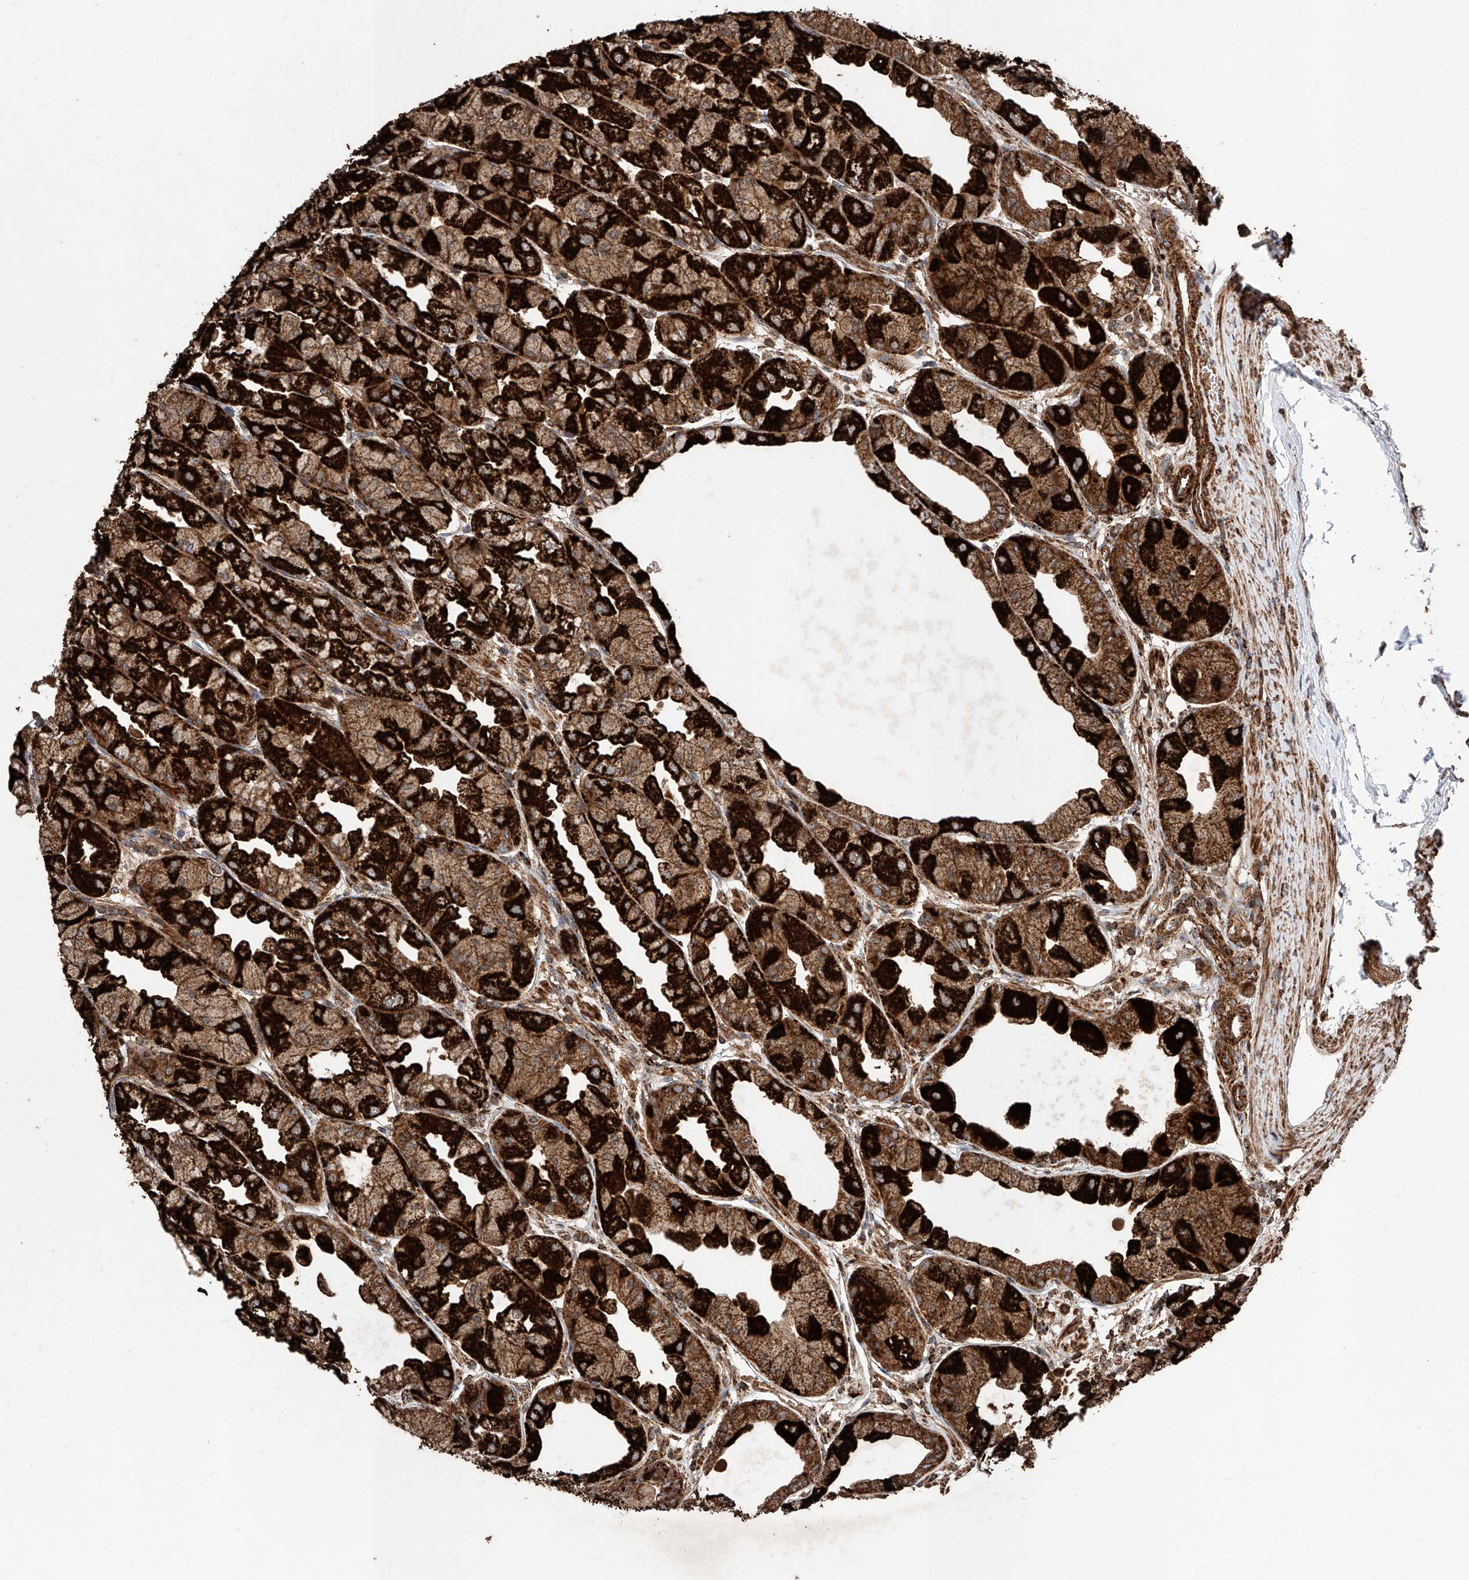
{"staining": {"intensity": "strong", "quantity": ">75%", "location": "cytoplasmic/membranous"}, "tissue": "stomach", "cell_type": "Glandular cells", "image_type": "normal", "snomed": [{"axis": "morphology", "description": "Normal tissue, NOS"}, {"axis": "topography", "description": "Stomach, upper"}], "caption": "Stomach stained with a brown dye reveals strong cytoplasmic/membranous positive staining in about >75% of glandular cells.", "gene": "PISD", "patient": {"sex": "male", "age": 47}}